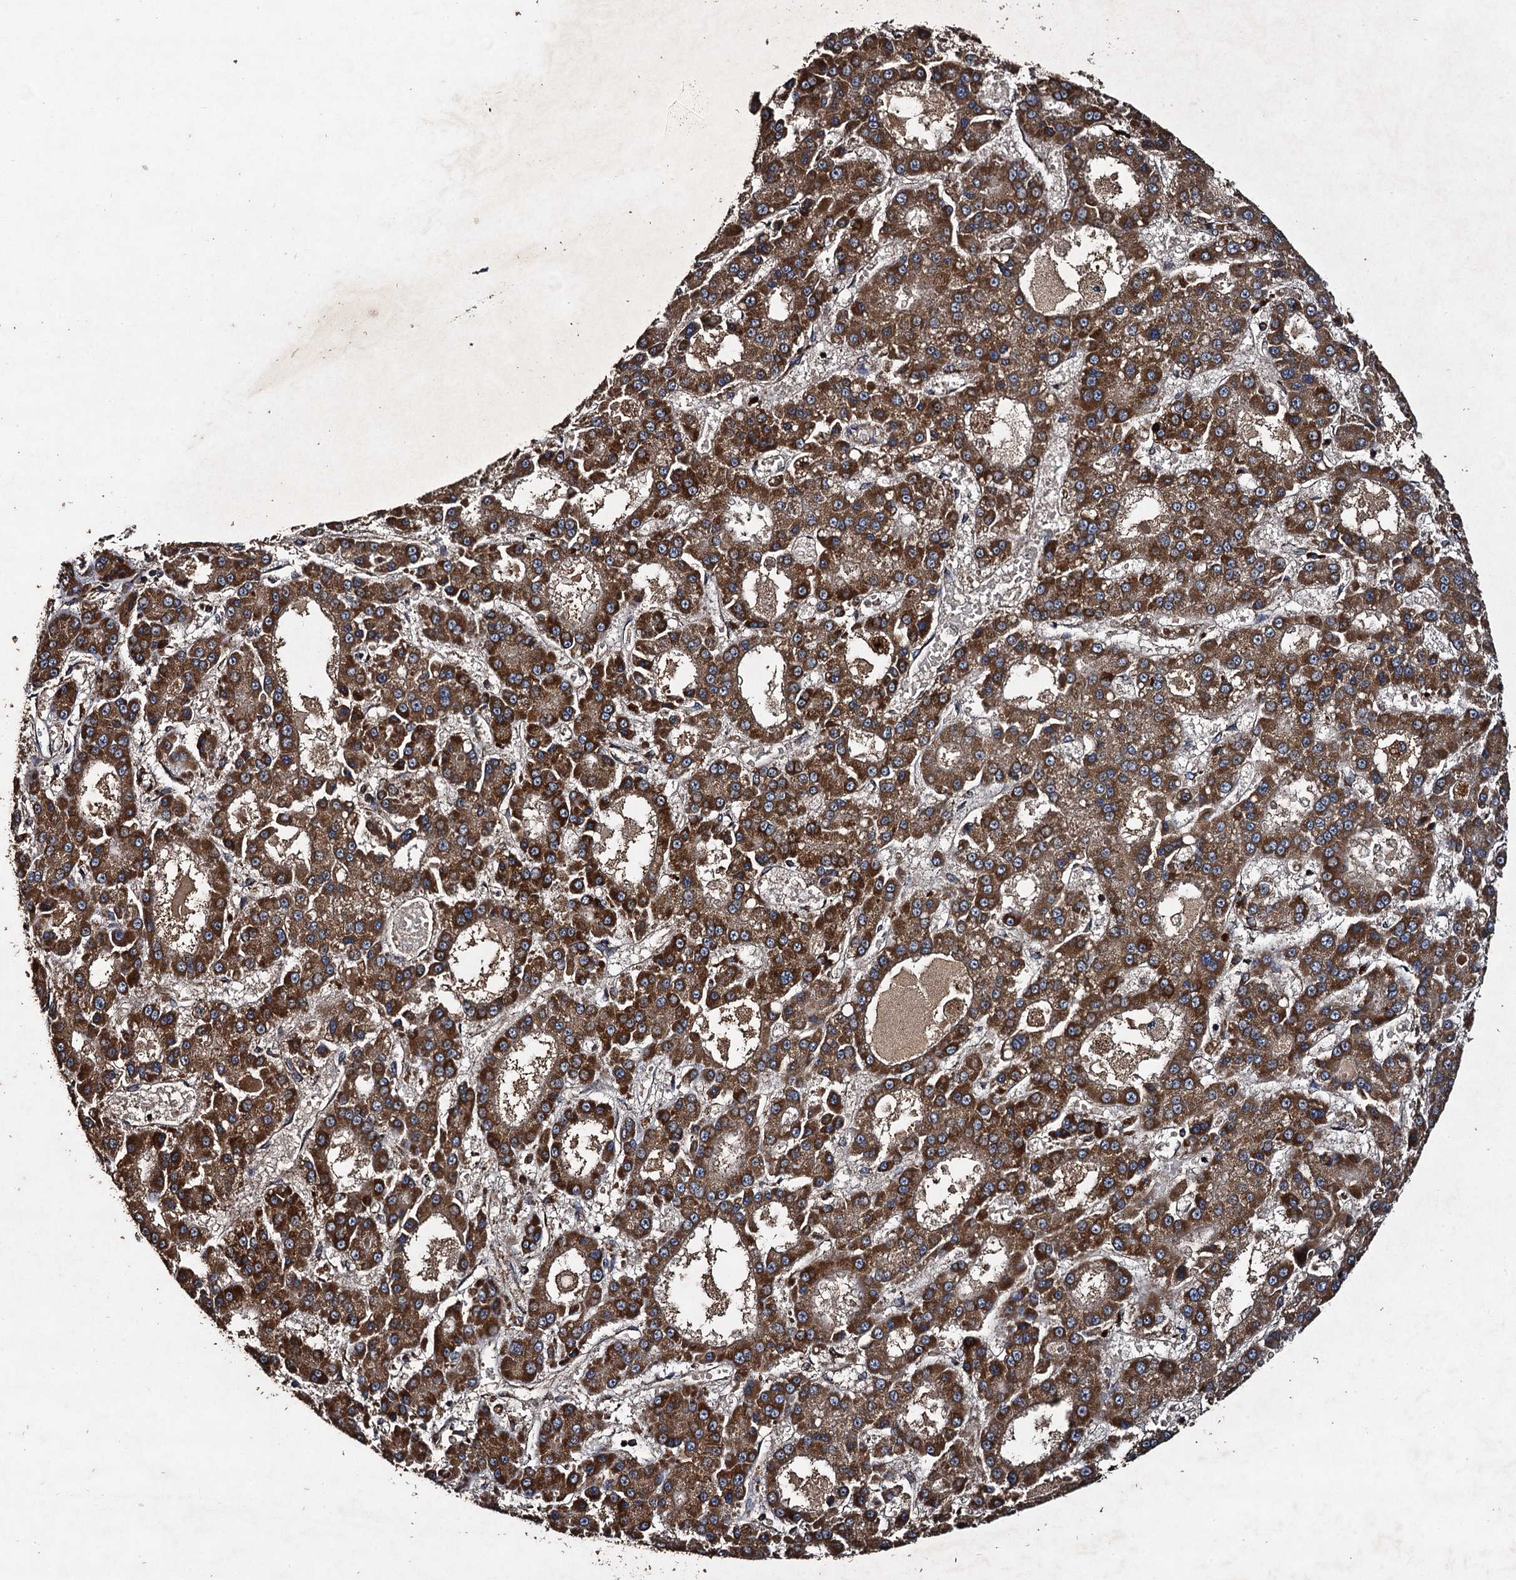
{"staining": {"intensity": "strong", "quantity": ">75%", "location": "cytoplasmic/membranous"}, "tissue": "liver cancer", "cell_type": "Tumor cells", "image_type": "cancer", "snomed": [{"axis": "morphology", "description": "Carcinoma, Hepatocellular, NOS"}, {"axis": "topography", "description": "Liver"}], "caption": "Human liver hepatocellular carcinoma stained with a protein marker reveals strong staining in tumor cells.", "gene": "NDUFA13", "patient": {"sex": "male", "age": 70}}